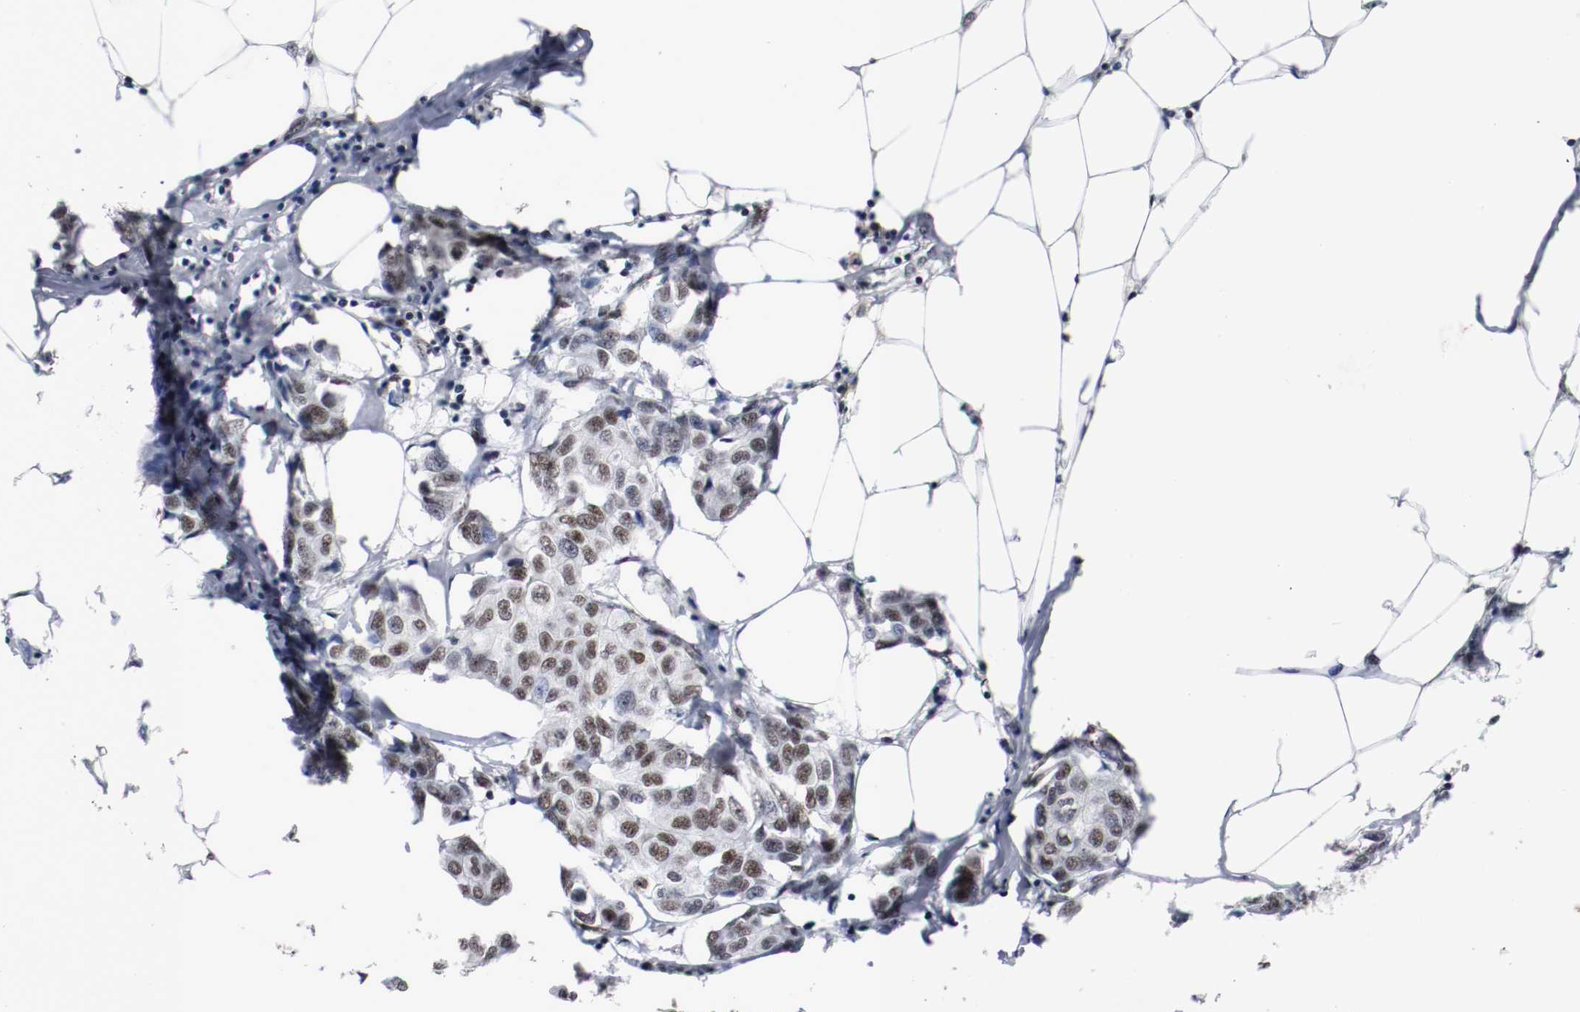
{"staining": {"intensity": "moderate", "quantity": "25%-75%", "location": "nuclear"}, "tissue": "breast cancer", "cell_type": "Tumor cells", "image_type": "cancer", "snomed": [{"axis": "morphology", "description": "Duct carcinoma"}, {"axis": "topography", "description": "Breast"}], "caption": "An immunohistochemistry (IHC) histopathology image of tumor tissue is shown. Protein staining in brown shows moderate nuclear positivity in intraductal carcinoma (breast) within tumor cells.", "gene": "MEF2D", "patient": {"sex": "female", "age": 80}}